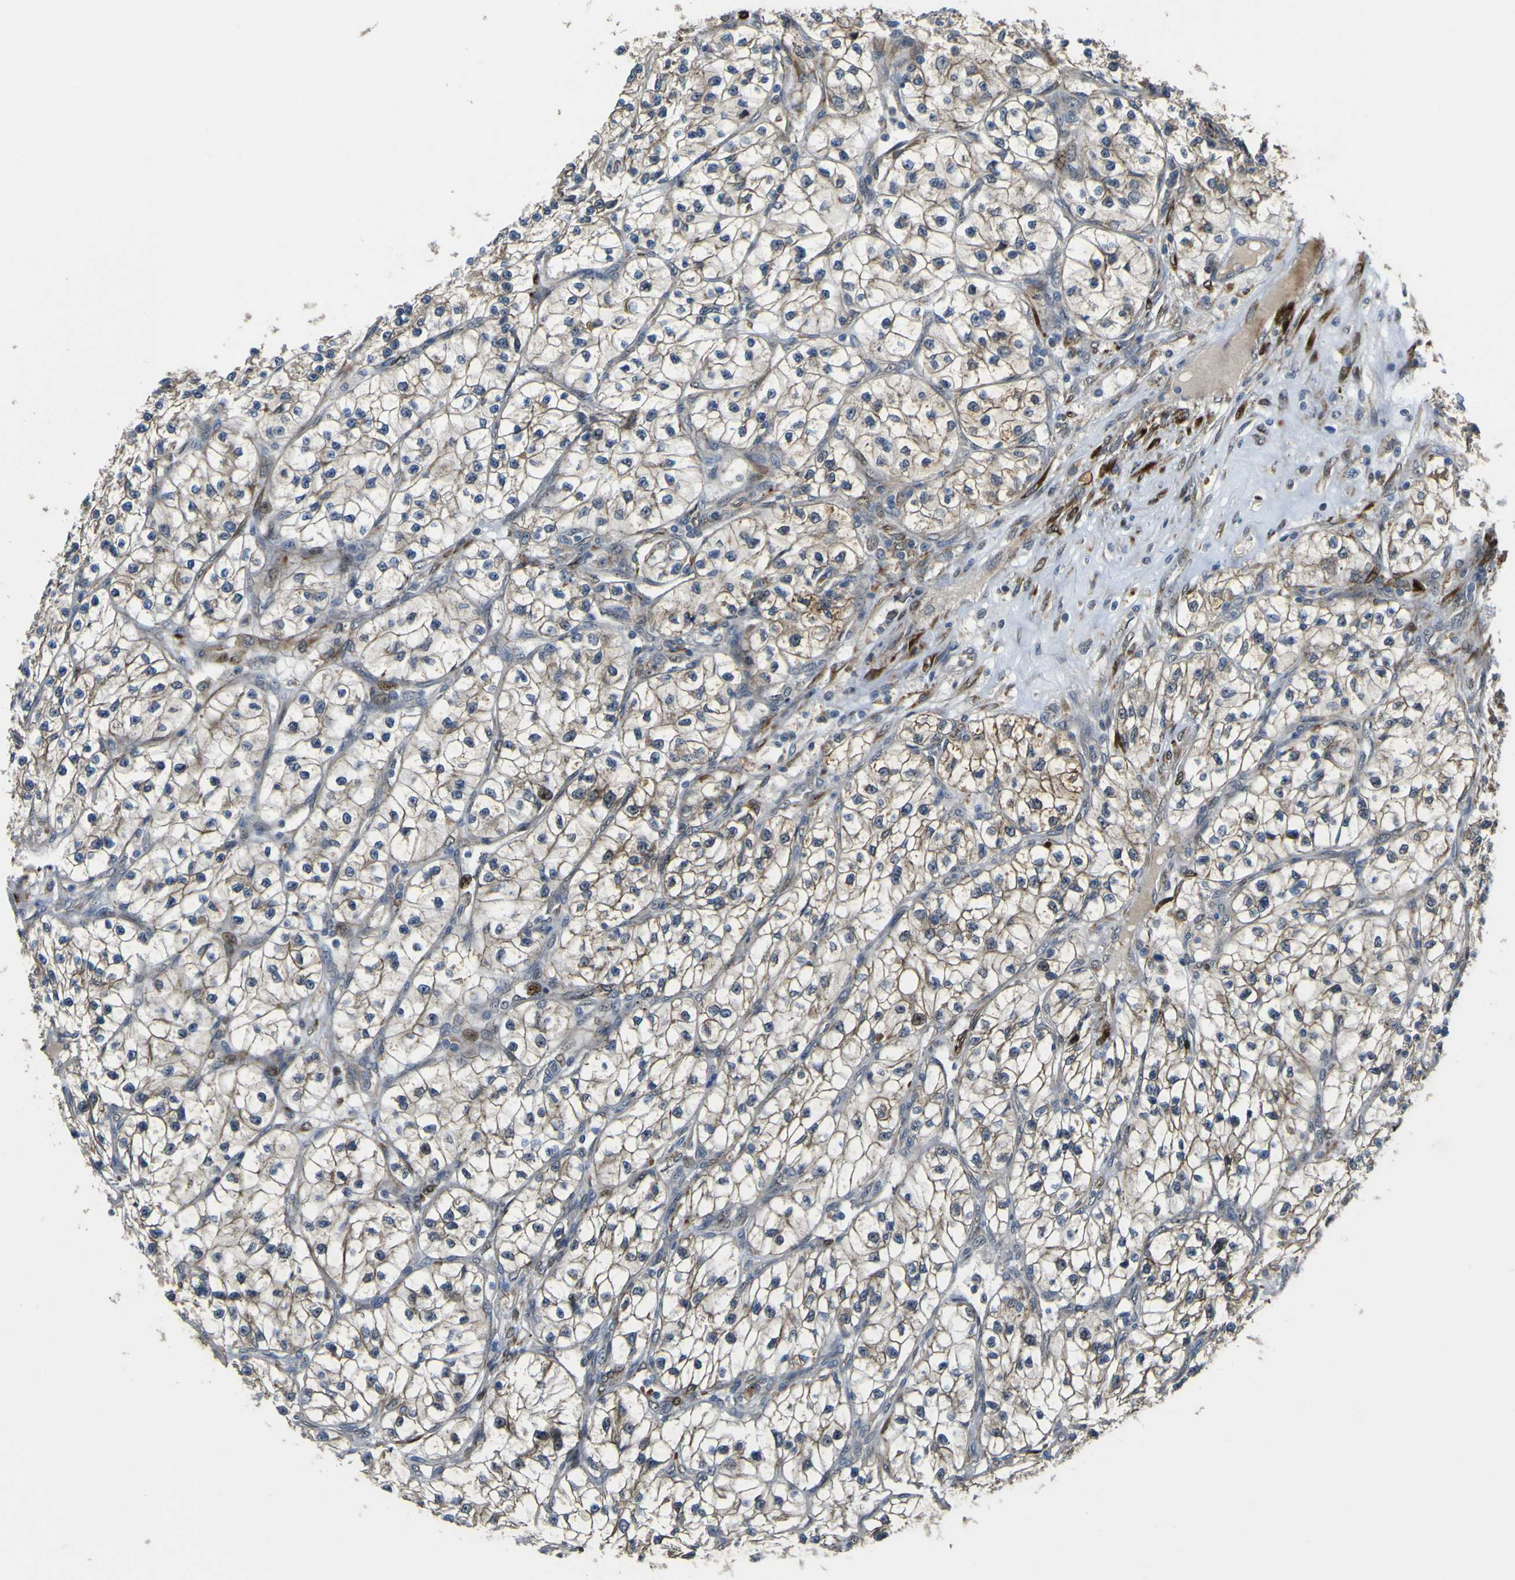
{"staining": {"intensity": "weak", "quantity": "25%-75%", "location": "cytoplasmic/membranous"}, "tissue": "renal cancer", "cell_type": "Tumor cells", "image_type": "cancer", "snomed": [{"axis": "morphology", "description": "Adenocarcinoma, NOS"}, {"axis": "topography", "description": "Kidney"}], "caption": "DAB (3,3'-diaminobenzidine) immunohistochemical staining of human renal cancer (adenocarcinoma) exhibits weak cytoplasmic/membranous protein expression in about 25%-75% of tumor cells.", "gene": "LBHD1", "patient": {"sex": "female", "age": 57}}